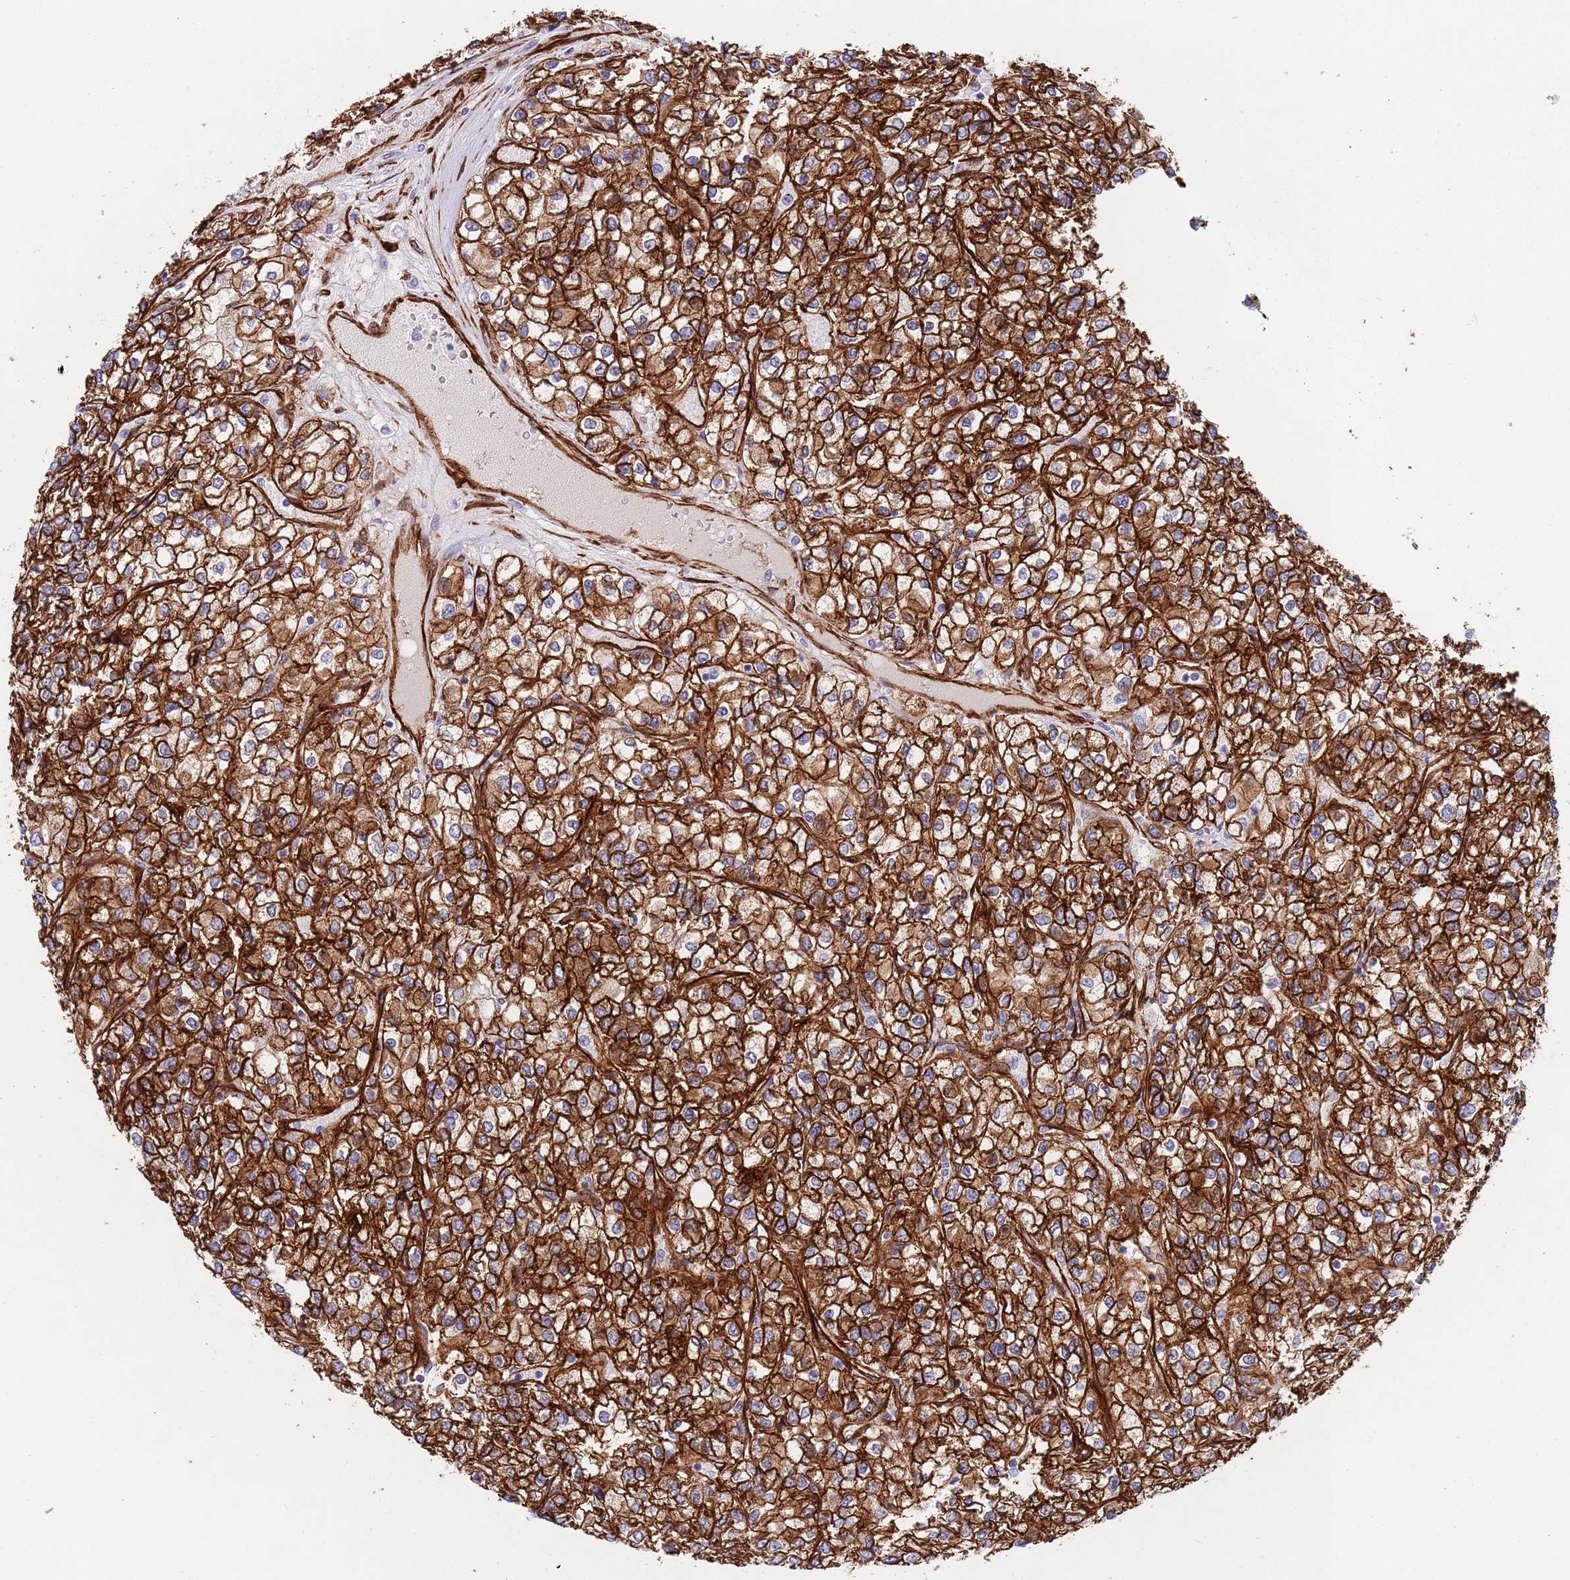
{"staining": {"intensity": "strong", "quantity": ">75%", "location": "cytoplasmic/membranous"}, "tissue": "renal cancer", "cell_type": "Tumor cells", "image_type": "cancer", "snomed": [{"axis": "morphology", "description": "Adenocarcinoma, NOS"}, {"axis": "topography", "description": "Kidney"}], "caption": "High-power microscopy captured an immunohistochemistry (IHC) histopathology image of renal cancer (adenocarcinoma), revealing strong cytoplasmic/membranous staining in approximately >75% of tumor cells. The protein of interest is shown in brown color, while the nuclei are stained blue.", "gene": "CAV2", "patient": {"sex": "male", "age": 80}}